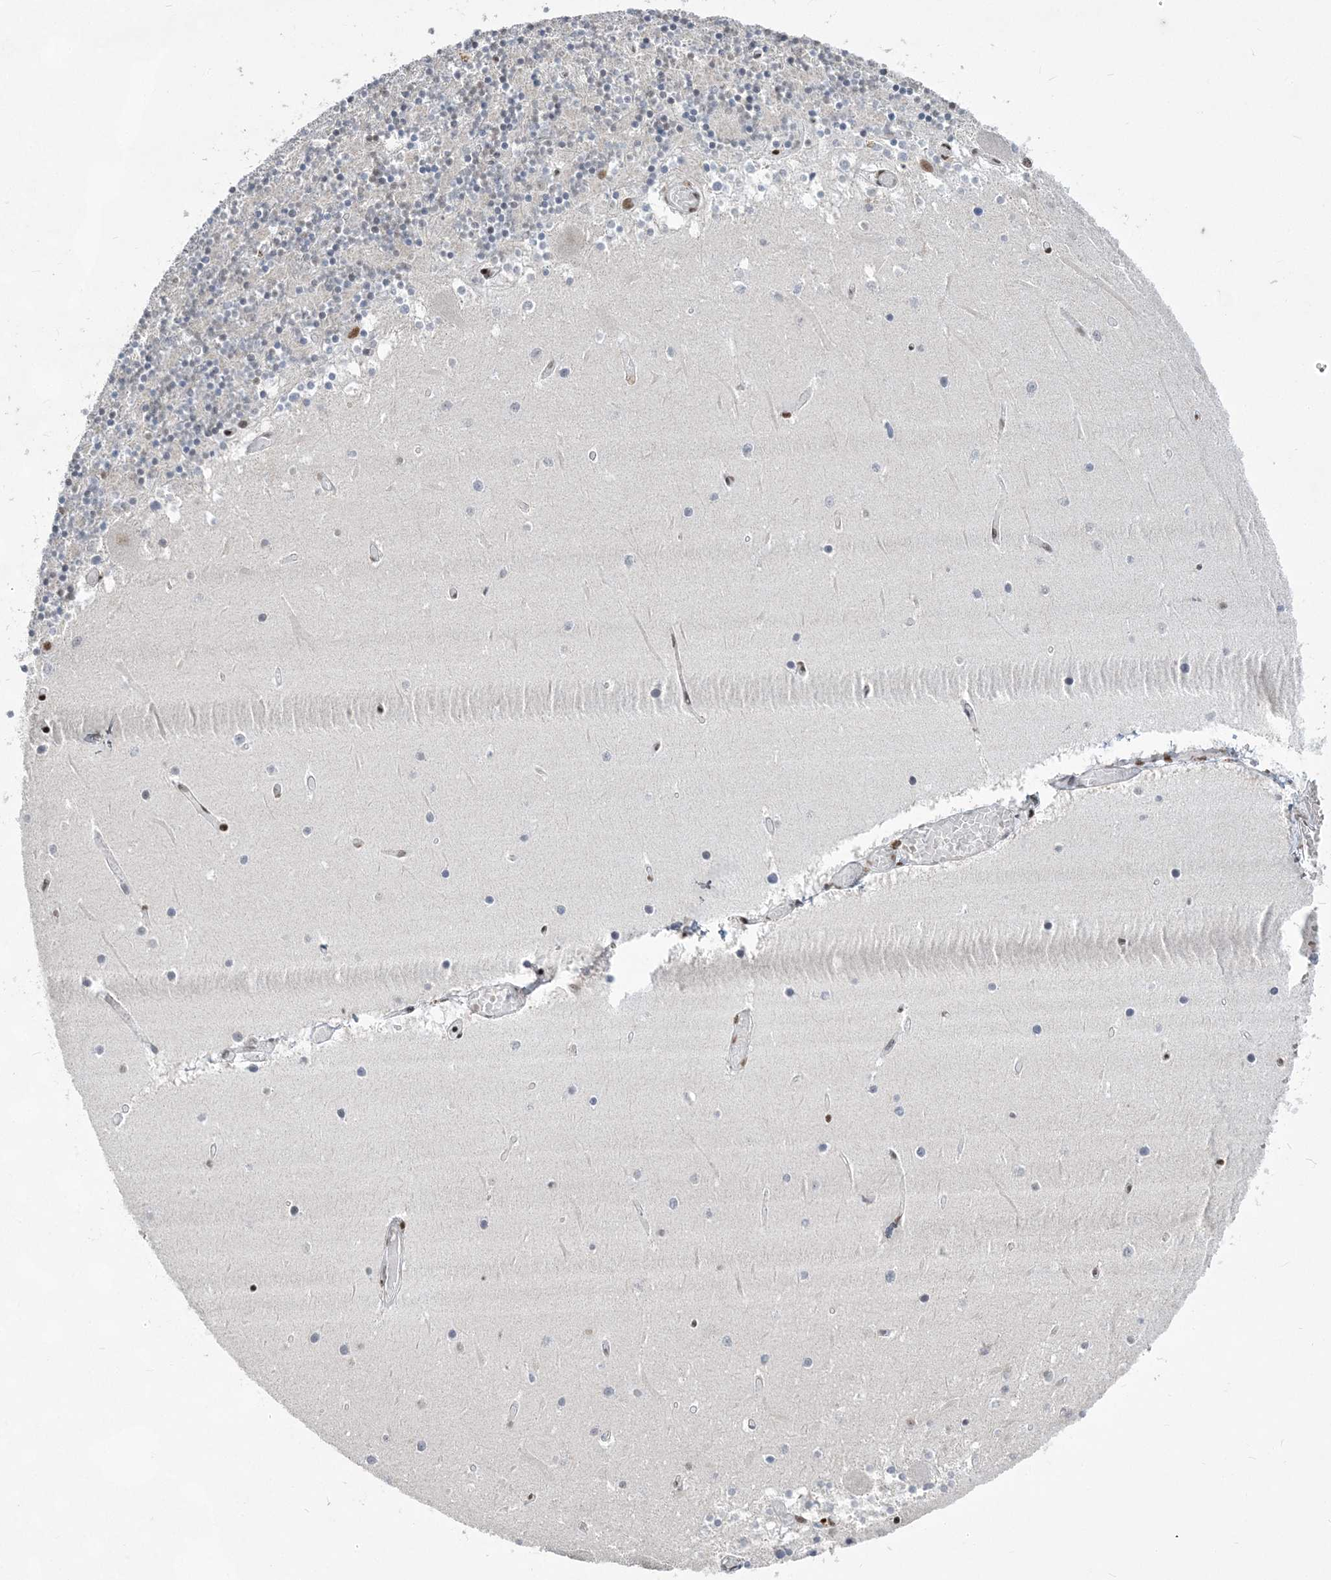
{"staining": {"intensity": "moderate", "quantity": "25%-75%", "location": "nuclear"}, "tissue": "cerebellum", "cell_type": "Cells in granular layer", "image_type": "normal", "snomed": [{"axis": "morphology", "description": "Normal tissue, NOS"}, {"axis": "topography", "description": "Cerebellum"}], "caption": "Cerebellum was stained to show a protein in brown. There is medium levels of moderate nuclear positivity in about 25%-75% of cells in granular layer. Nuclei are stained in blue.", "gene": "ZBTB7A", "patient": {"sex": "female", "age": 28}}